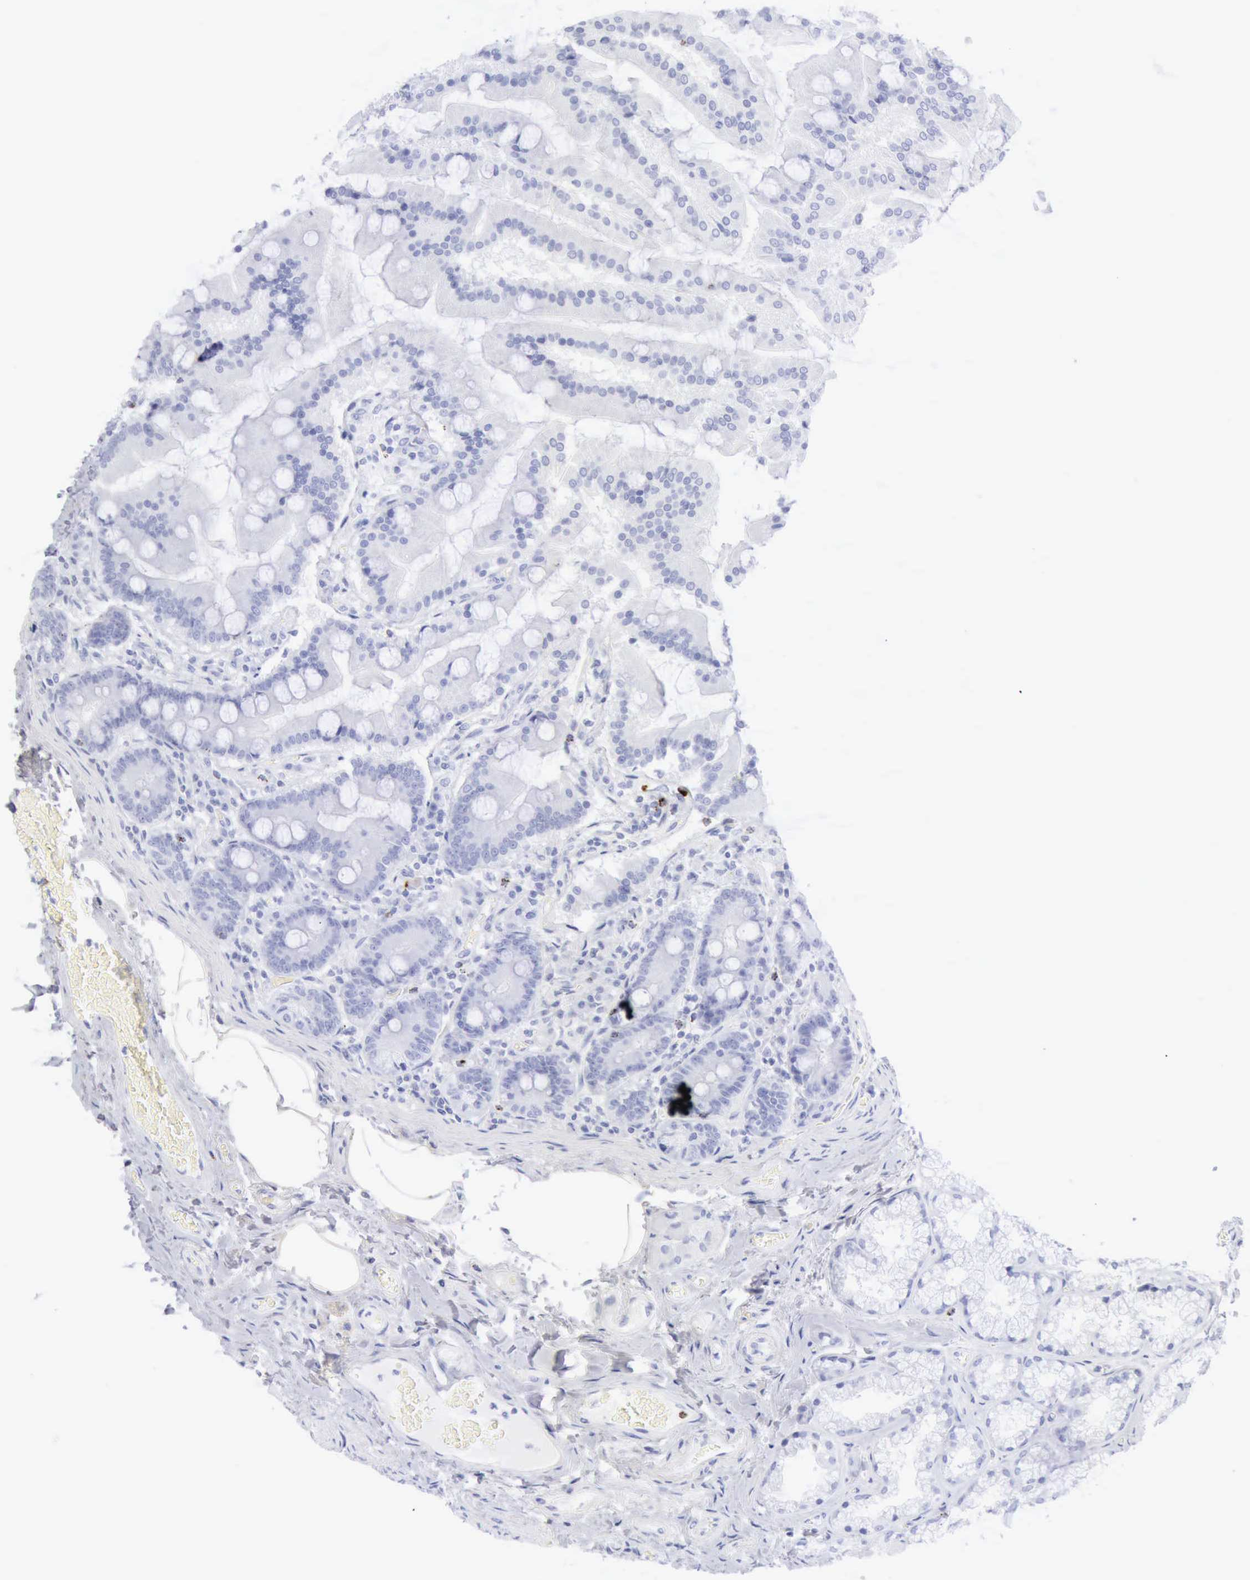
{"staining": {"intensity": "negative", "quantity": "none", "location": "none"}, "tissue": "duodenum", "cell_type": "Glandular cells", "image_type": "normal", "snomed": [{"axis": "morphology", "description": "Normal tissue, NOS"}, {"axis": "topography", "description": "Duodenum"}], "caption": "Immunohistochemical staining of unremarkable human duodenum reveals no significant expression in glandular cells.", "gene": "GZMB", "patient": {"sex": "female", "age": 64}}